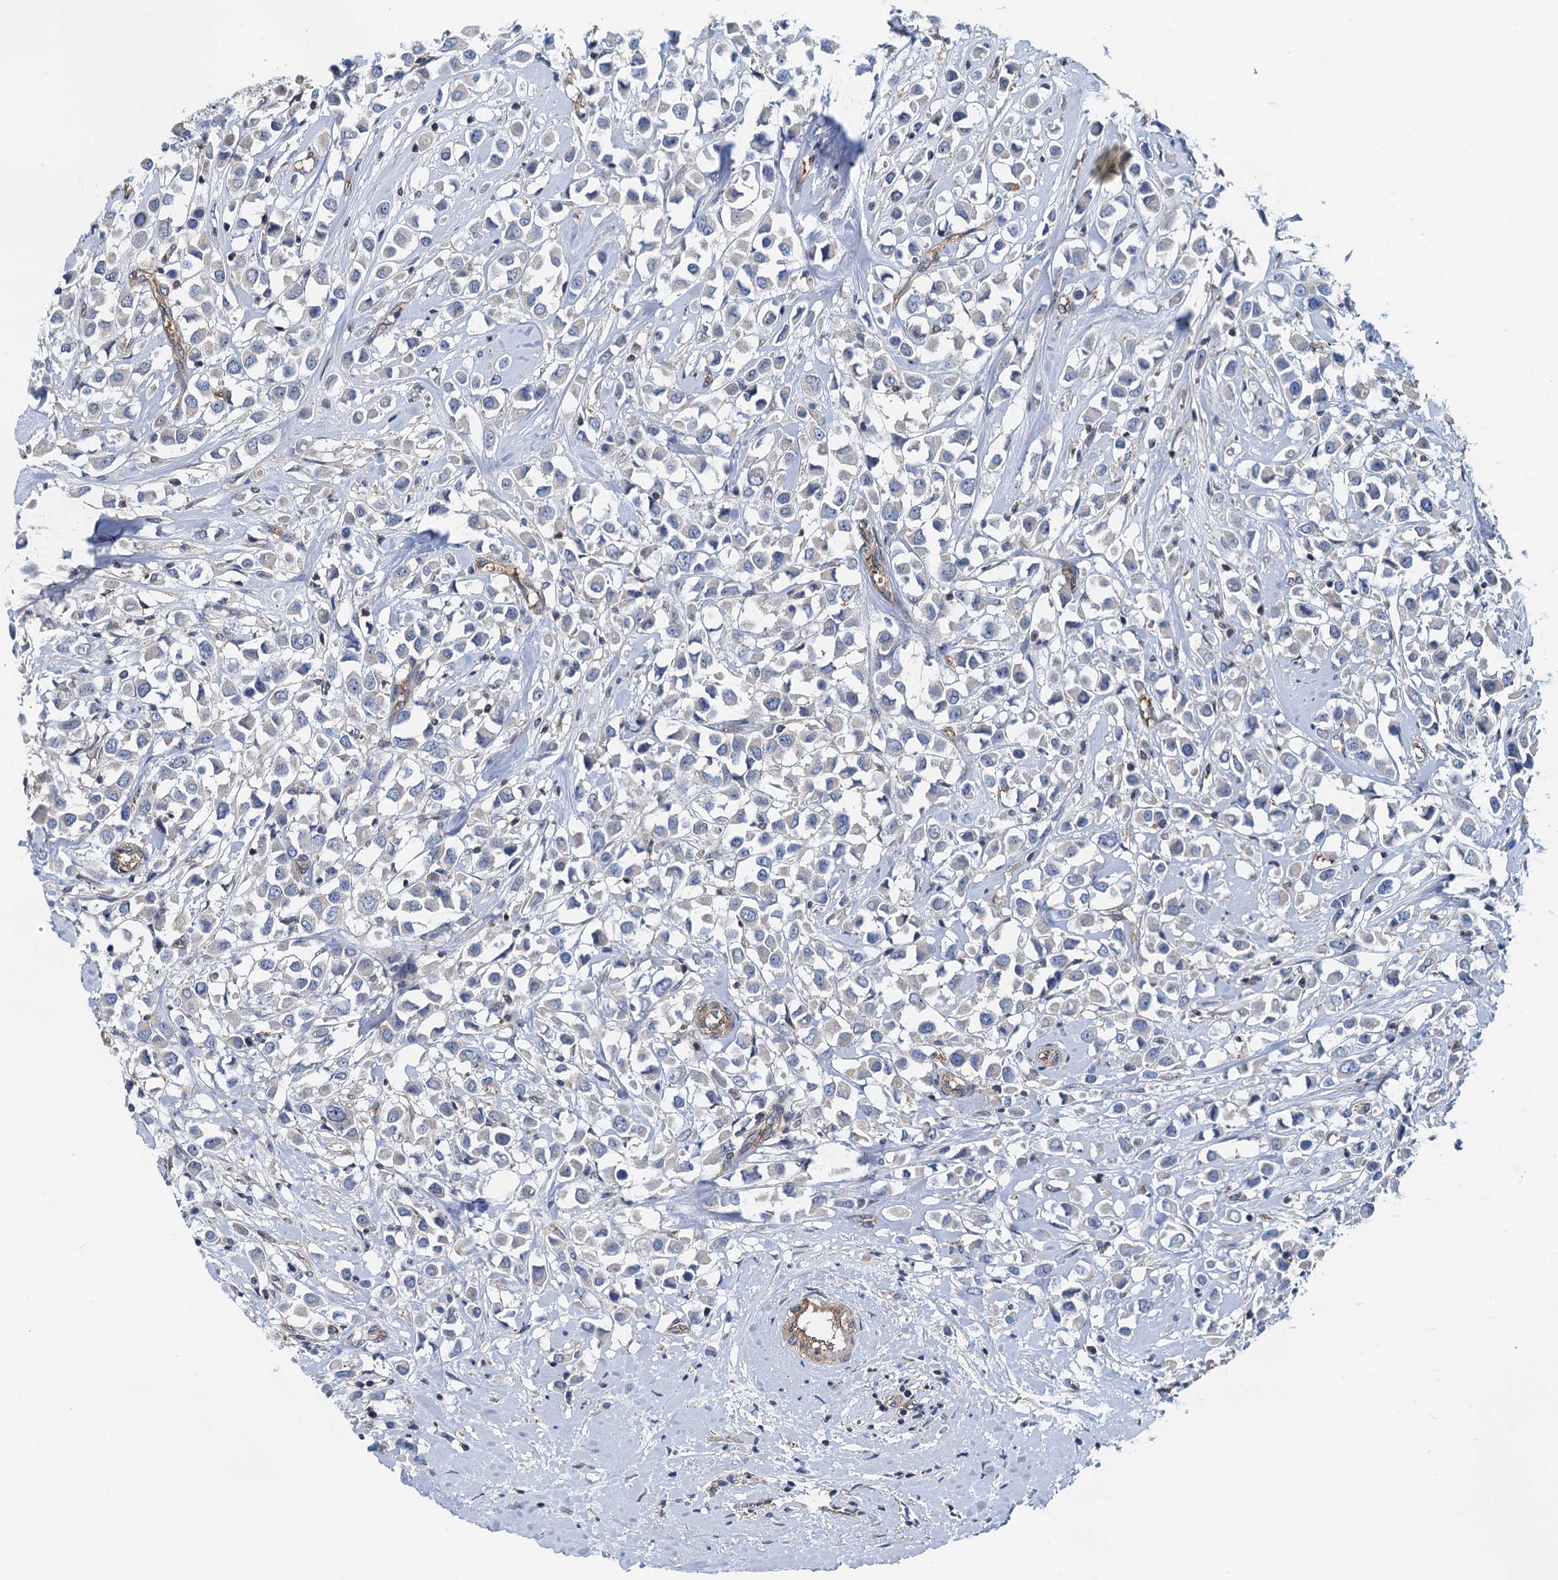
{"staining": {"intensity": "negative", "quantity": "none", "location": "none"}, "tissue": "breast cancer", "cell_type": "Tumor cells", "image_type": "cancer", "snomed": [{"axis": "morphology", "description": "Duct carcinoma"}, {"axis": "topography", "description": "Breast"}], "caption": "Photomicrograph shows no significant protein staining in tumor cells of breast cancer.", "gene": "ROGDI", "patient": {"sex": "female", "age": 61}}